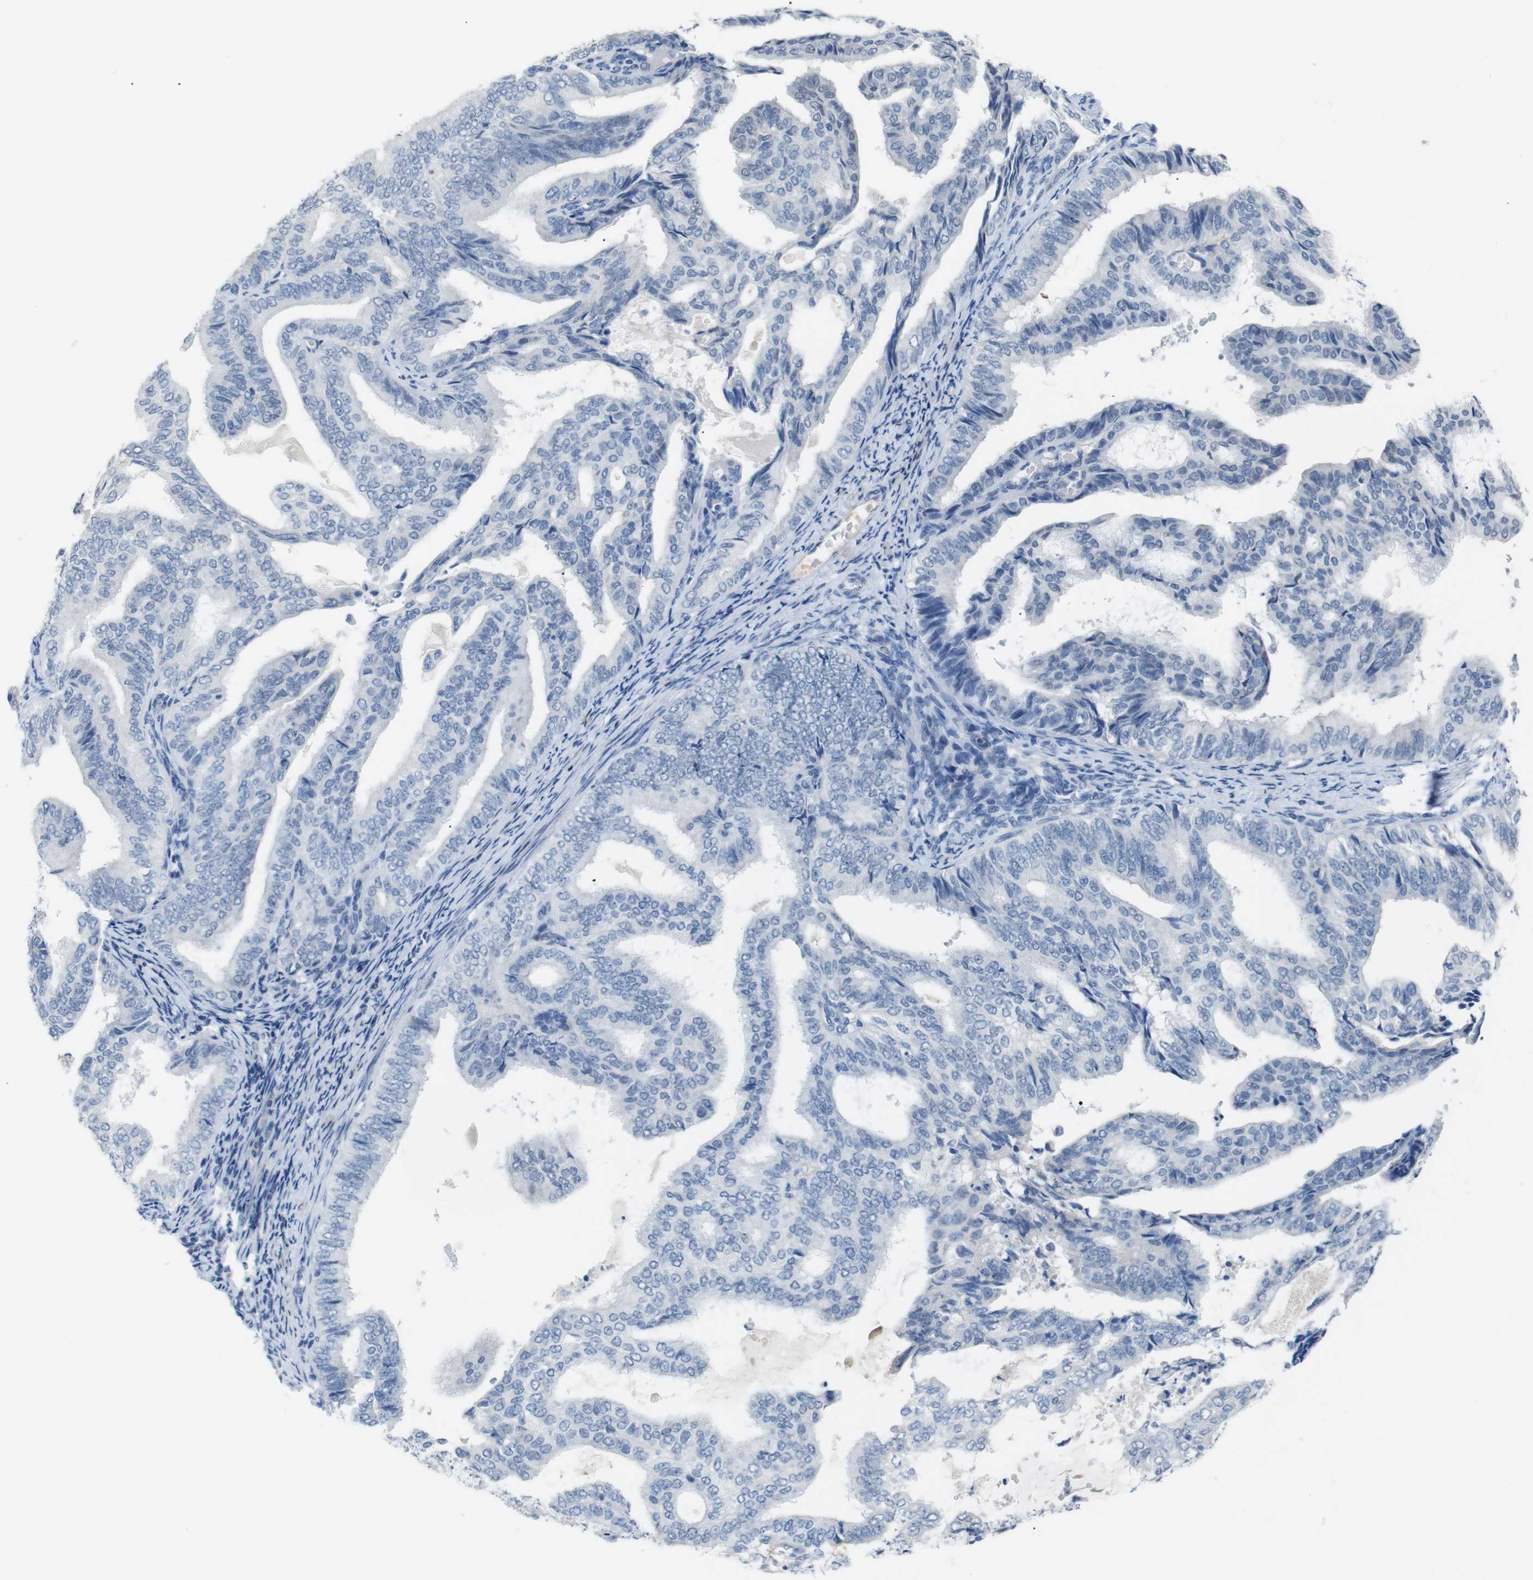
{"staining": {"intensity": "negative", "quantity": "none", "location": "none"}, "tissue": "endometrial cancer", "cell_type": "Tumor cells", "image_type": "cancer", "snomed": [{"axis": "morphology", "description": "Adenocarcinoma, NOS"}, {"axis": "topography", "description": "Endometrium"}], "caption": "Tumor cells are negative for protein expression in human endometrial adenocarcinoma.", "gene": "CHRM5", "patient": {"sex": "female", "age": 58}}